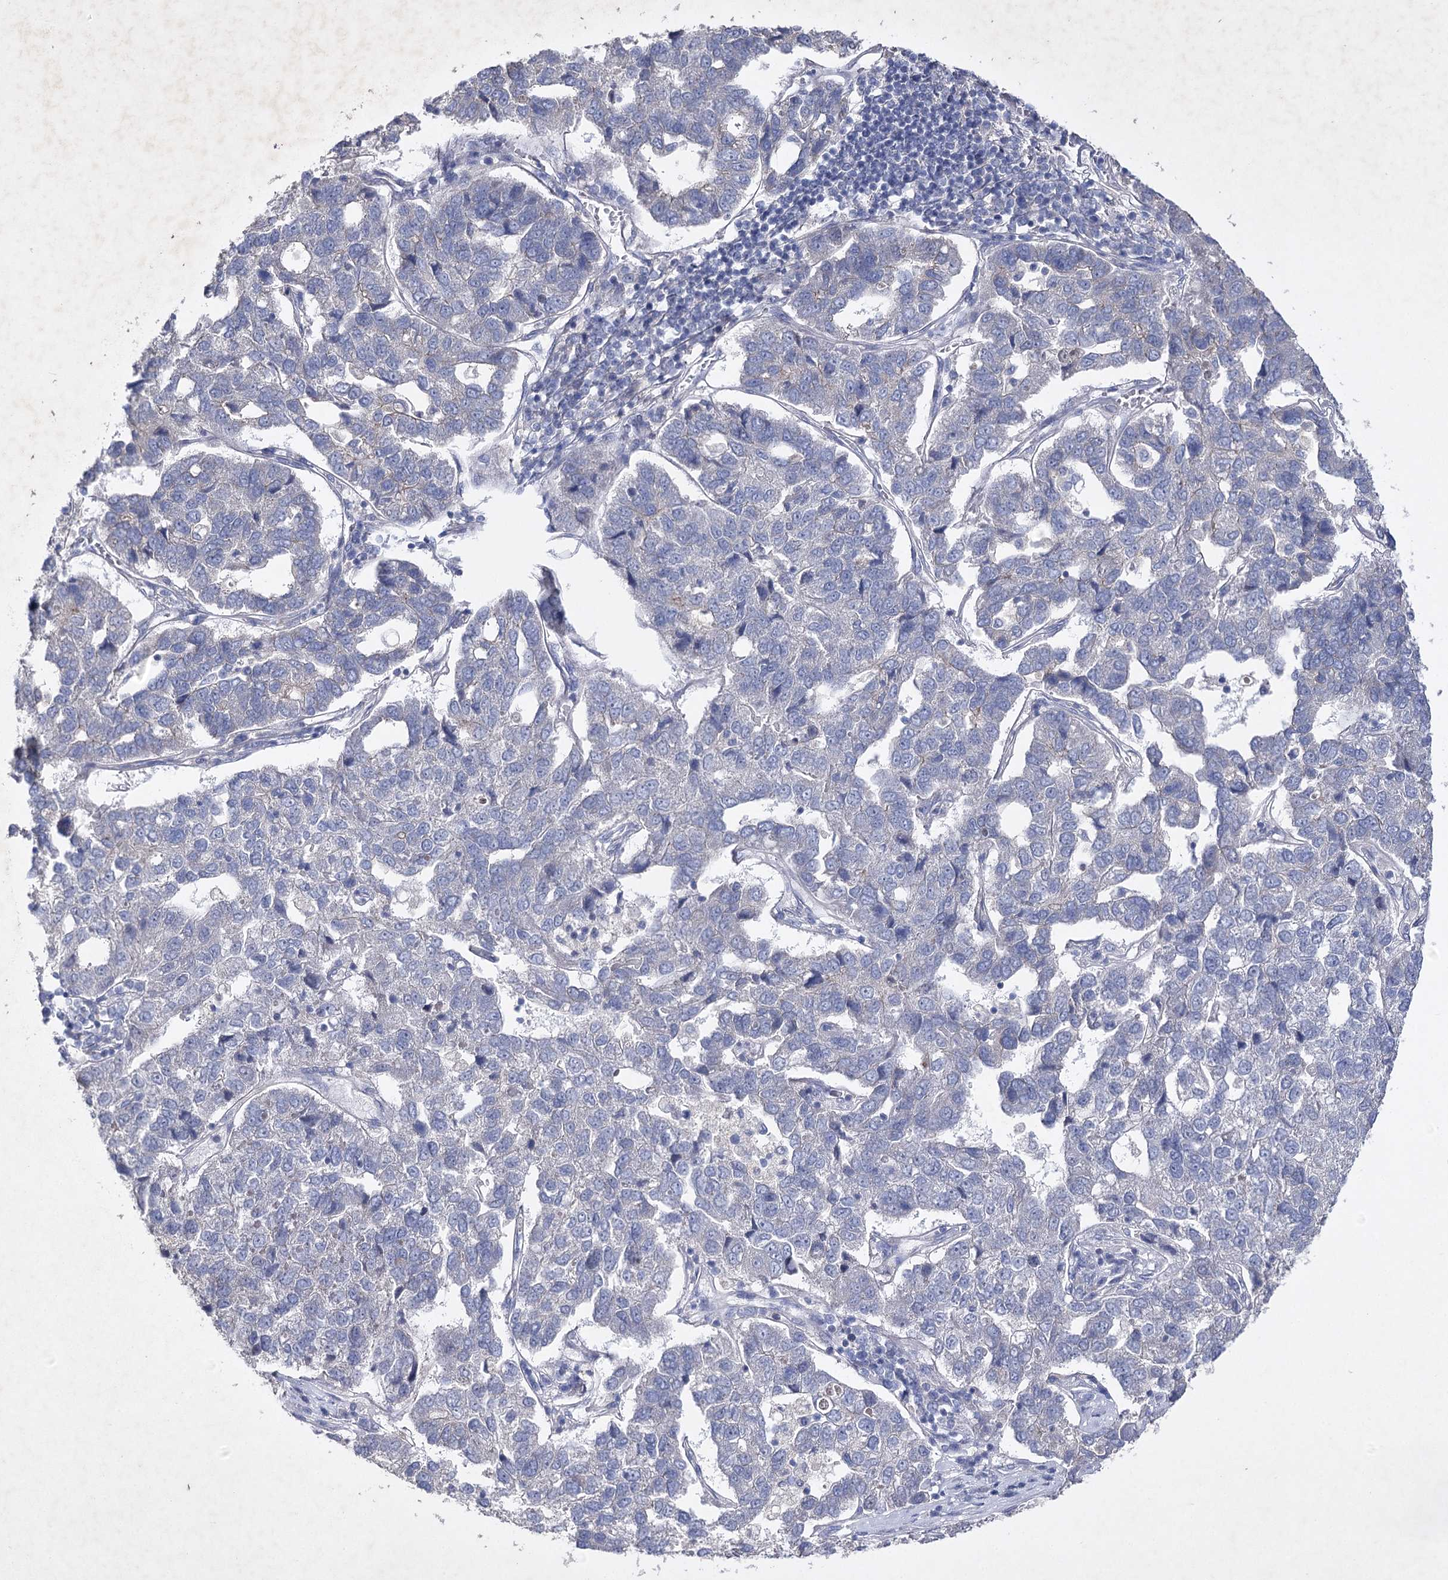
{"staining": {"intensity": "negative", "quantity": "none", "location": "none"}, "tissue": "pancreatic cancer", "cell_type": "Tumor cells", "image_type": "cancer", "snomed": [{"axis": "morphology", "description": "Adenocarcinoma, NOS"}, {"axis": "topography", "description": "Pancreas"}], "caption": "A high-resolution histopathology image shows immunohistochemistry staining of adenocarcinoma (pancreatic), which demonstrates no significant staining in tumor cells.", "gene": "COX15", "patient": {"sex": "female", "age": 61}}